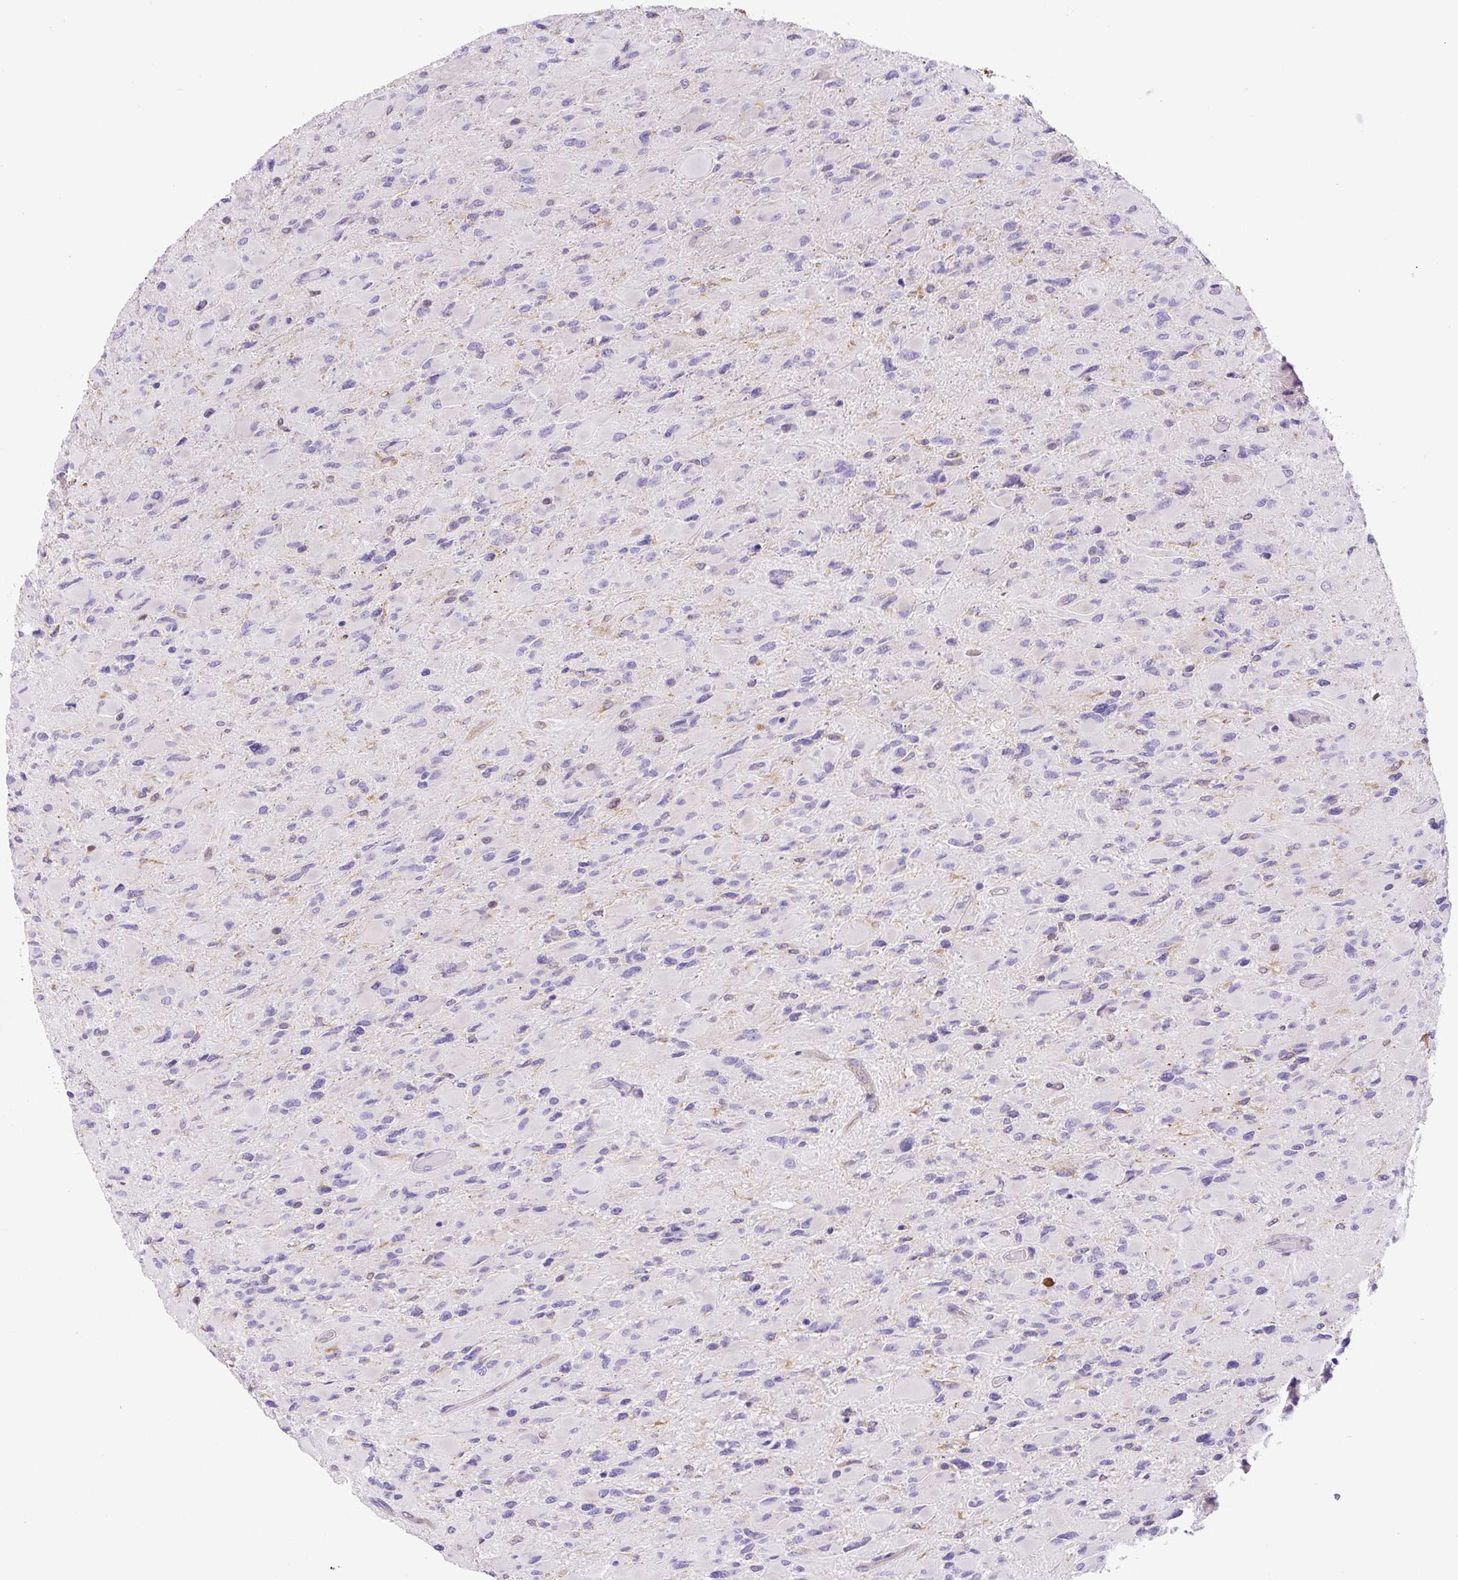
{"staining": {"intensity": "negative", "quantity": "none", "location": "none"}, "tissue": "glioma", "cell_type": "Tumor cells", "image_type": "cancer", "snomed": [{"axis": "morphology", "description": "Glioma, malignant, High grade"}, {"axis": "topography", "description": "Cerebral cortex"}], "caption": "IHC image of malignant high-grade glioma stained for a protein (brown), which exhibits no expression in tumor cells. The staining was performed using DAB to visualize the protein expression in brown, while the nuclei were stained in blue with hematoxylin (Magnification: 20x).", "gene": "ASB4", "patient": {"sex": "female", "age": 36}}